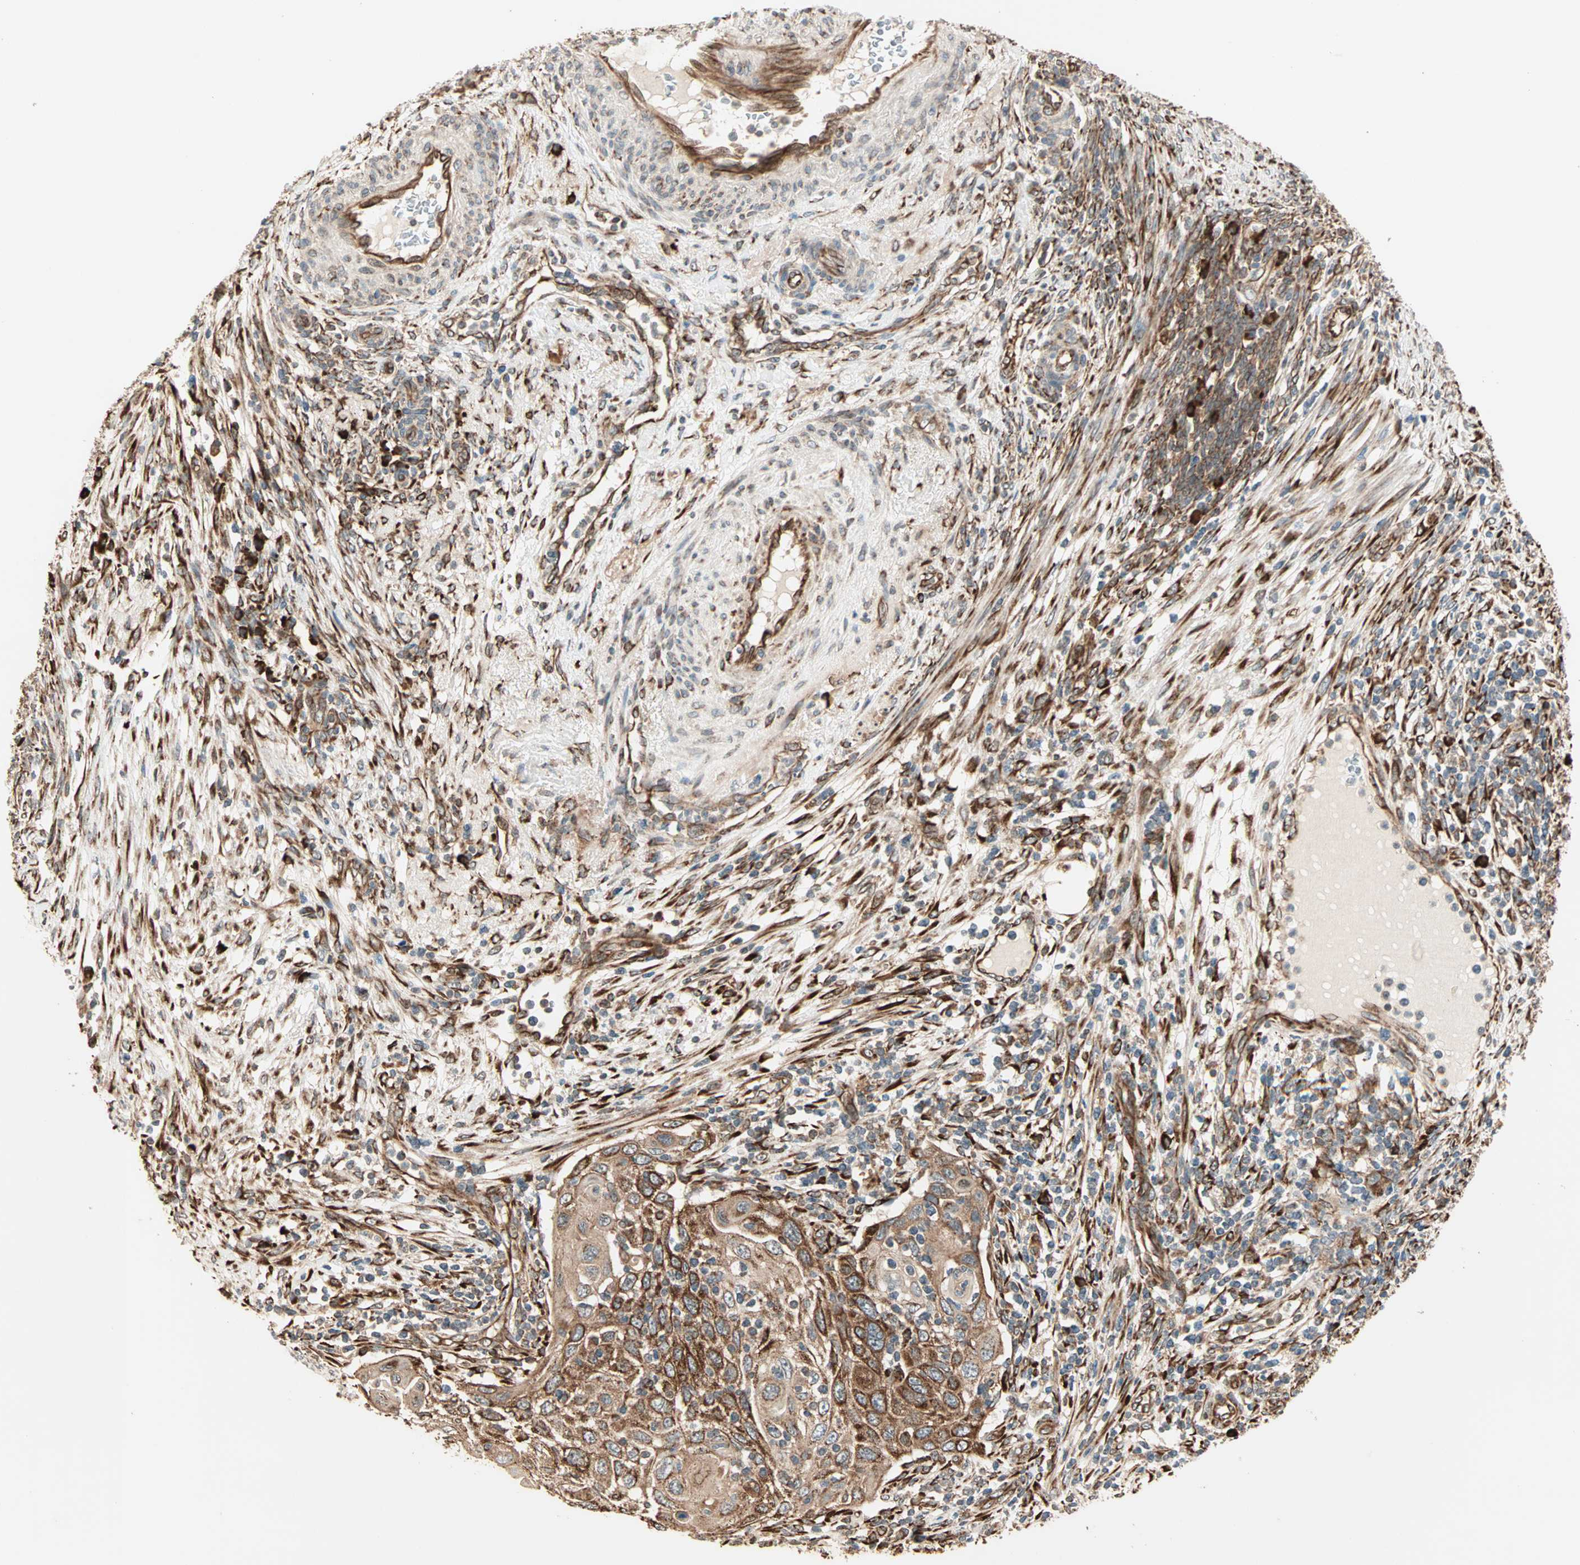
{"staining": {"intensity": "moderate", "quantity": ">75%", "location": "cytoplasmic/membranous"}, "tissue": "cervical cancer", "cell_type": "Tumor cells", "image_type": "cancer", "snomed": [{"axis": "morphology", "description": "Squamous cell carcinoma, NOS"}, {"axis": "topography", "description": "Cervix"}], "caption": "Approximately >75% of tumor cells in human squamous cell carcinoma (cervical) display moderate cytoplasmic/membranous protein staining as visualized by brown immunohistochemical staining.", "gene": "P4HA1", "patient": {"sex": "female", "age": 70}}